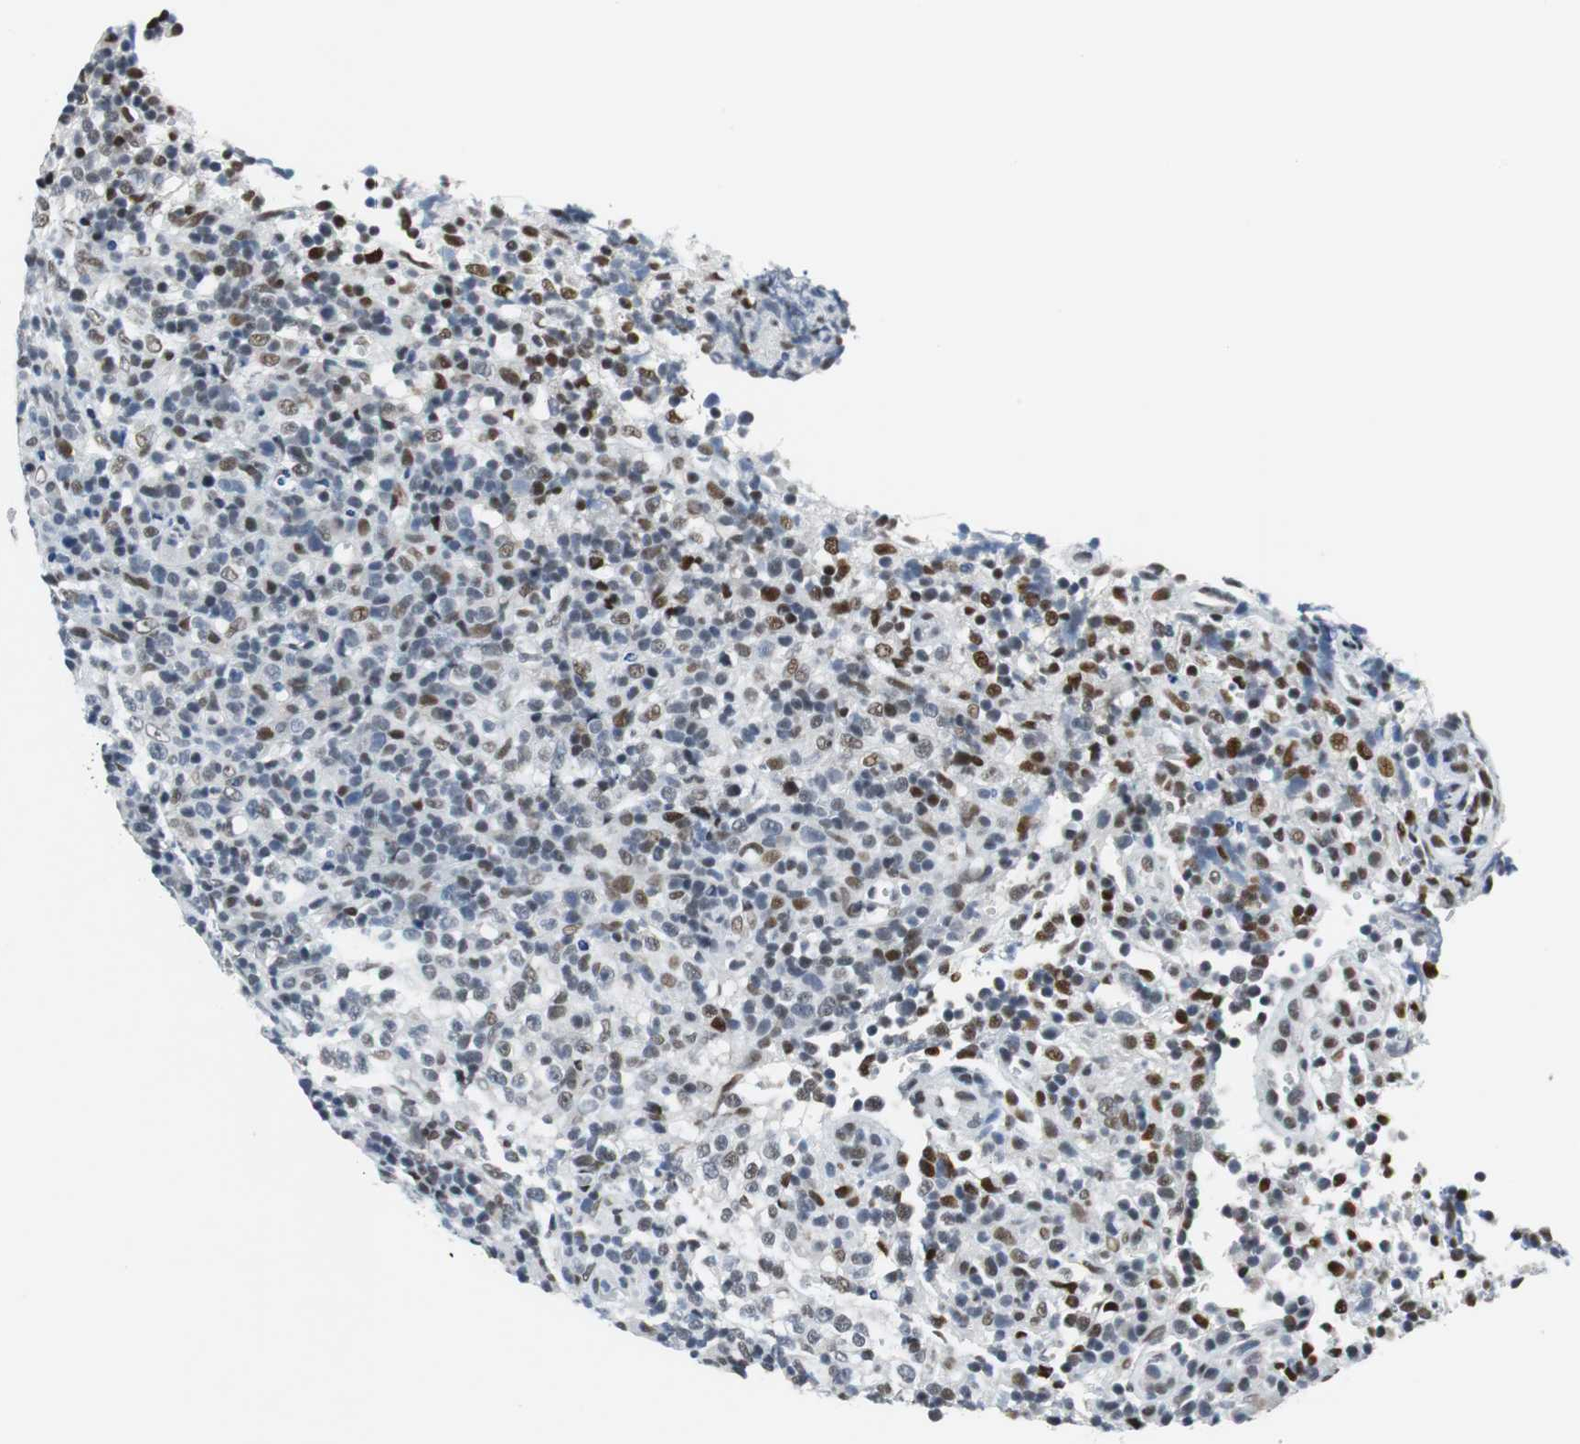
{"staining": {"intensity": "moderate", "quantity": "25%-75%", "location": "nuclear"}, "tissue": "lymphoma", "cell_type": "Tumor cells", "image_type": "cancer", "snomed": [{"axis": "morphology", "description": "Malignant lymphoma, non-Hodgkin's type, High grade"}, {"axis": "topography", "description": "Lymph node"}], "caption": "Moderate nuclear protein staining is seen in about 25%-75% of tumor cells in high-grade malignant lymphoma, non-Hodgkin's type.", "gene": "HDAC3", "patient": {"sex": "female", "age": 76}}